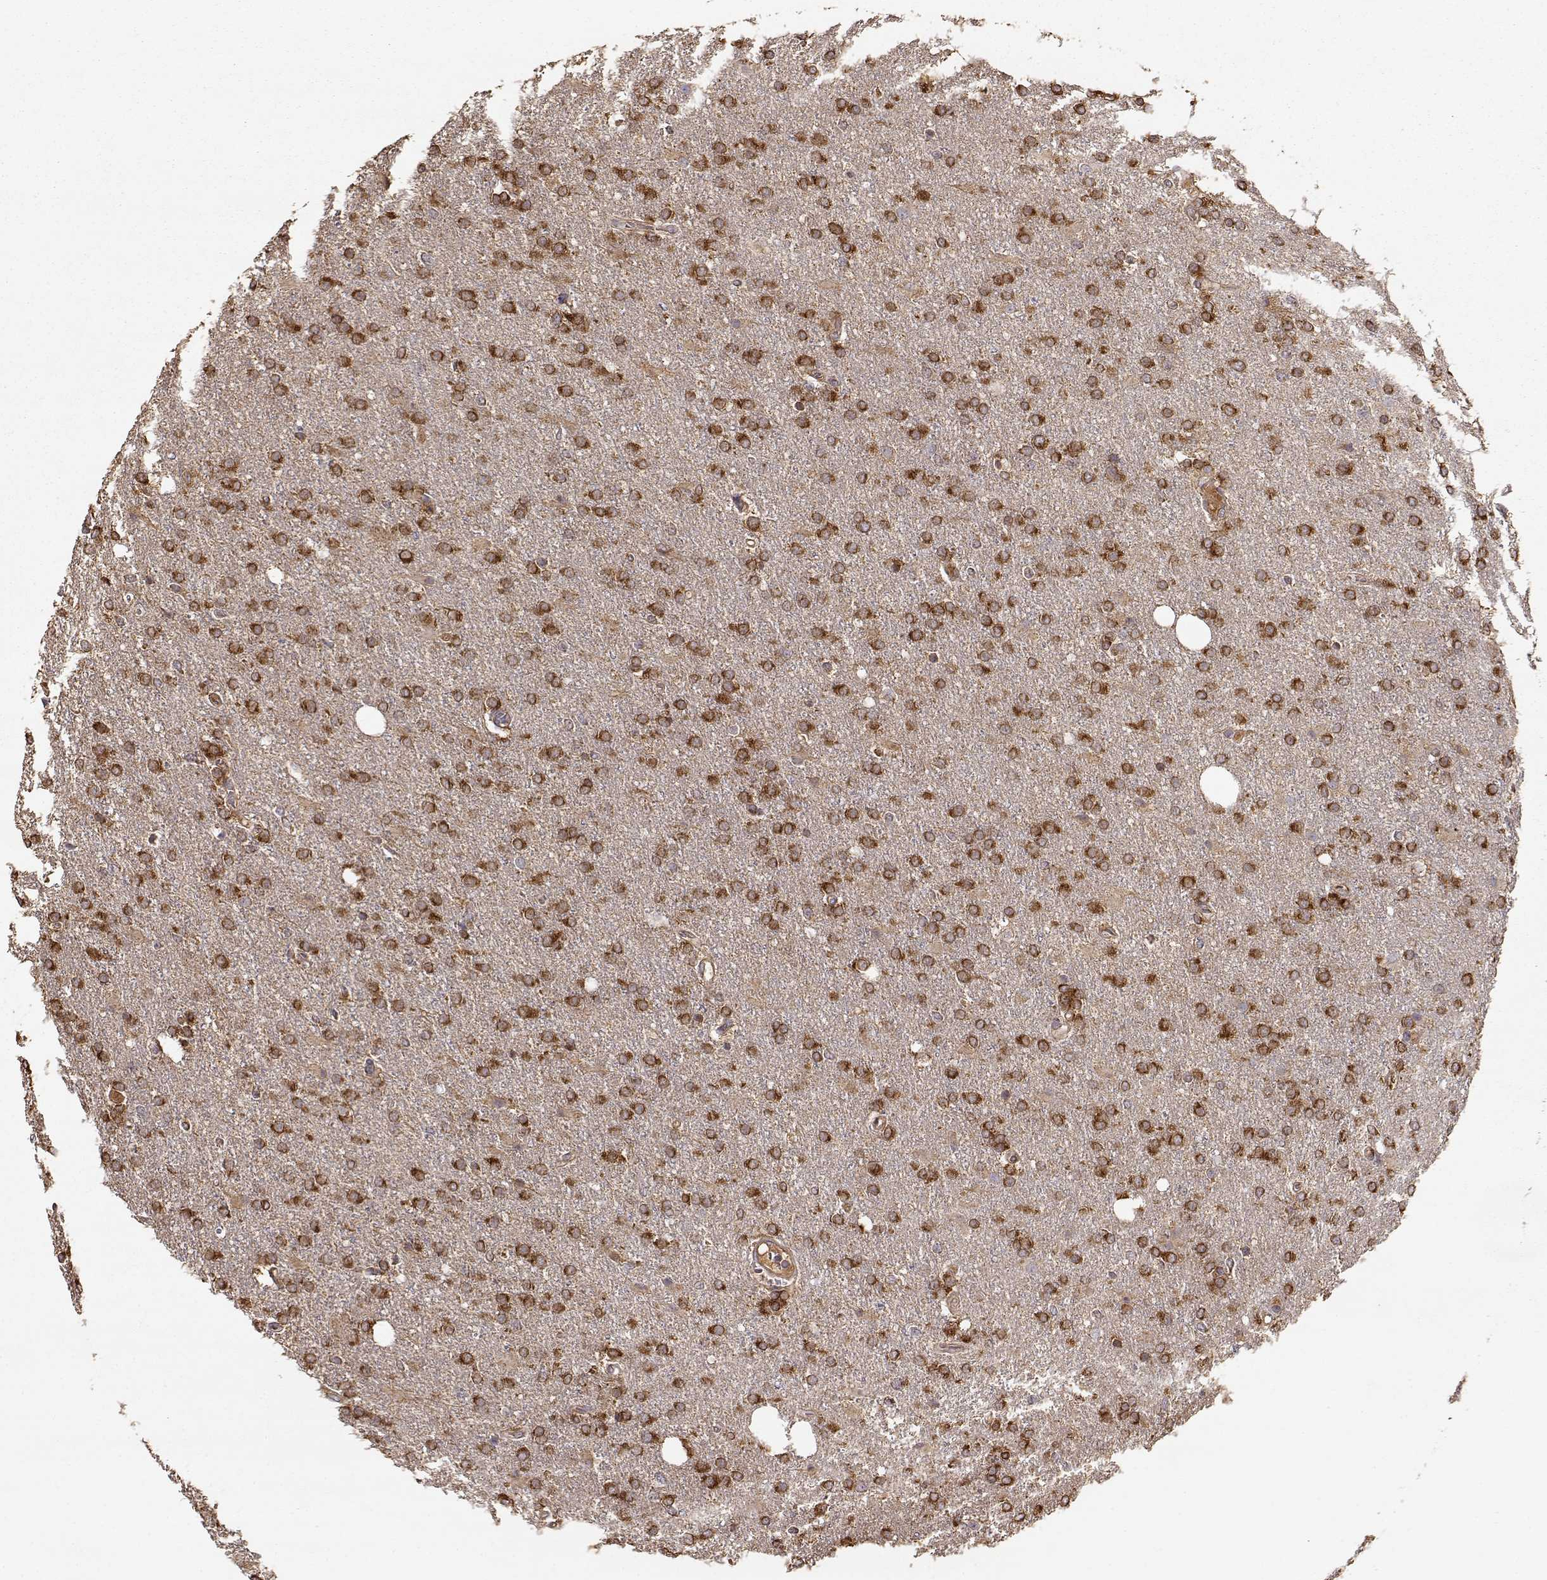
{"staining": {"intensity": "strong", "quantity": ">75%", "location": "cytoplasmic/membranous"}, "tissue": "glioma", "cell_type": "Tumor cells", "image_type": "cancer", "snomed": [{"axis": "morphology", "description": "Glioma, malignant, High grade"}, {"axis": "topography", "description": "Cerebral cortex"}], "caption": "Immunohistochemistry (IHC) image of neoplastic tissue: glioma stained using IHC shows high levels of strong protein expression localized specifically in the cytoplasmic/membranous of tumor cells, appearing as a cytoplasmic/membranous brown color.", "gene": "TARS3", "patient": {"sex": "male", "age": 70}}